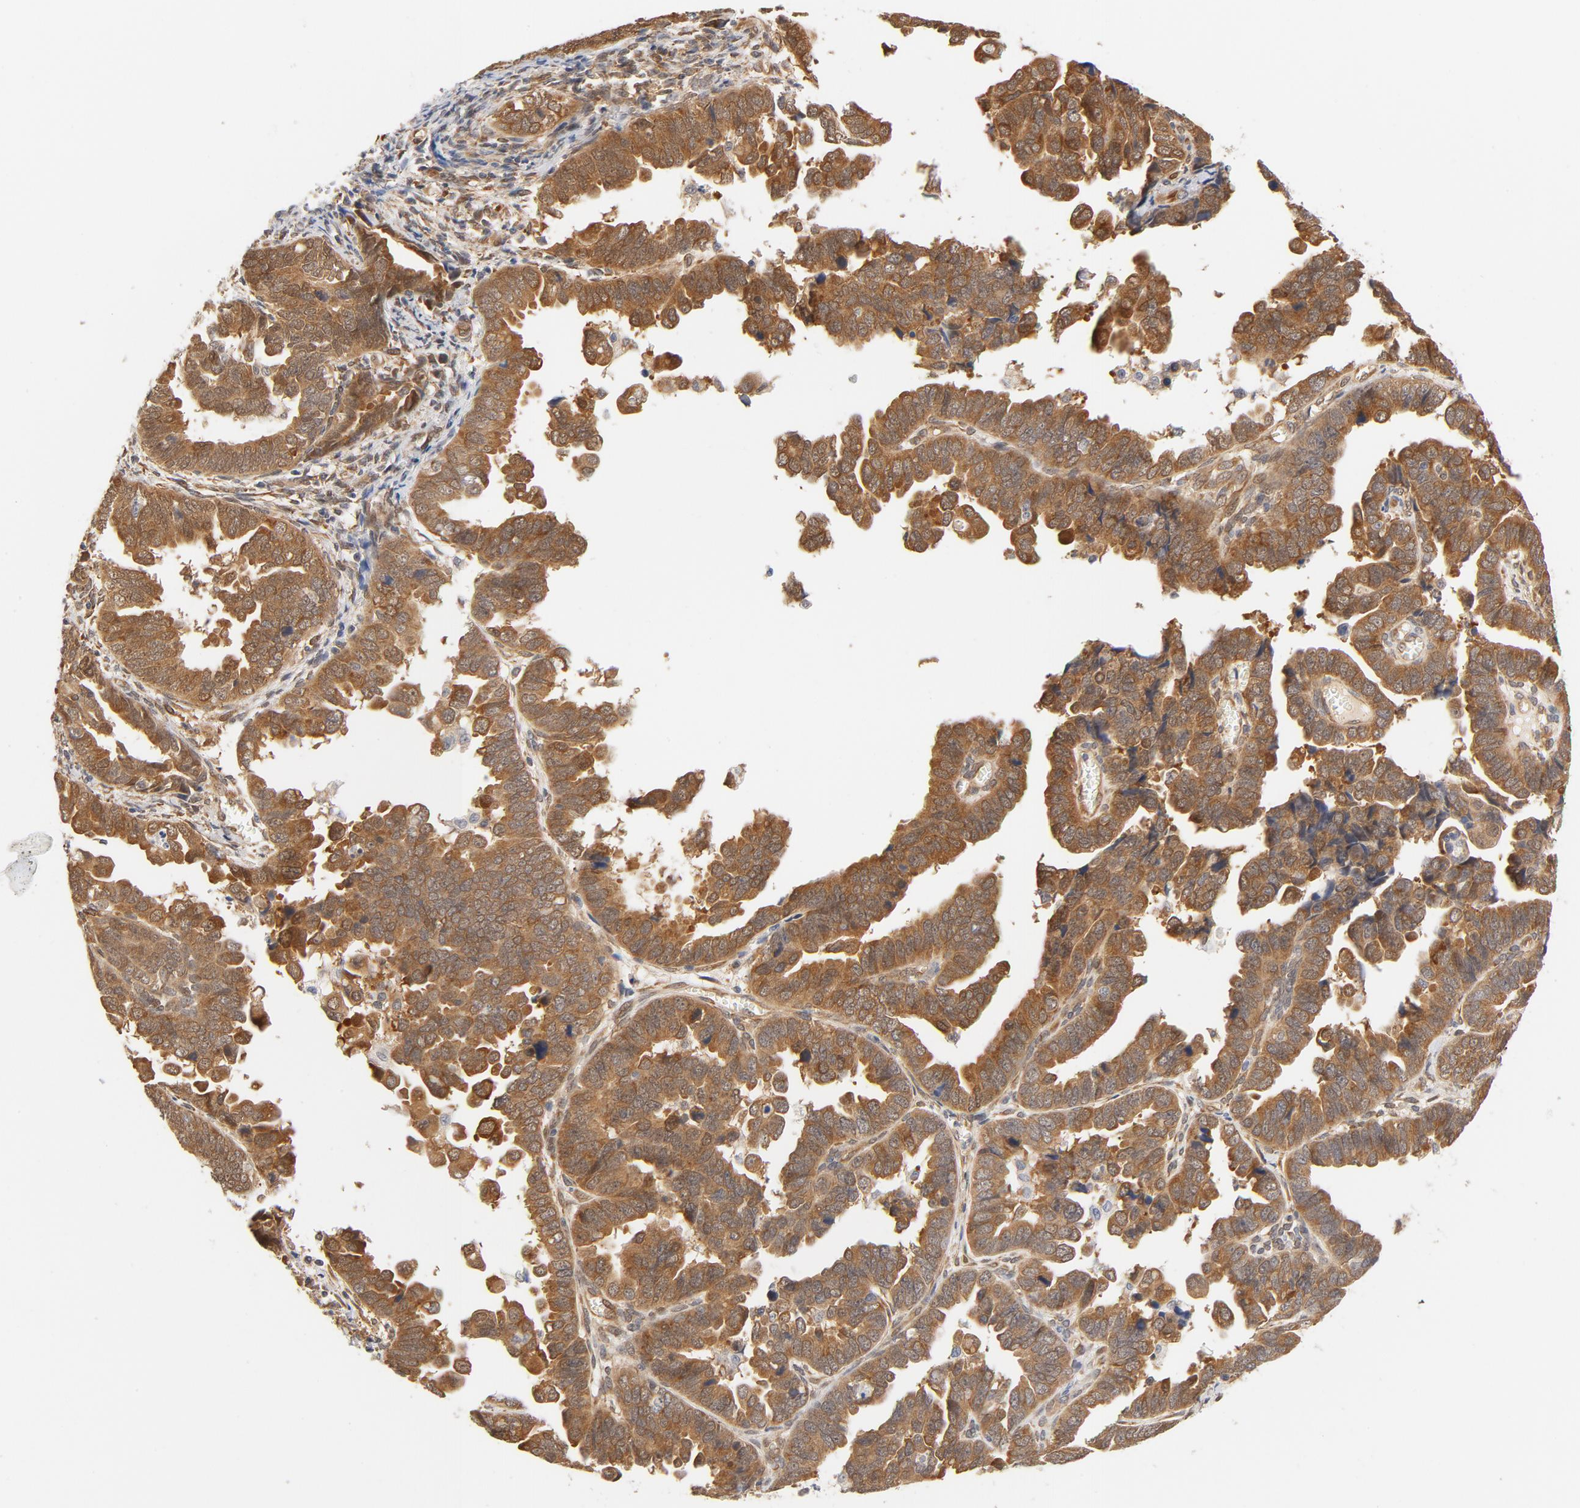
{"staining": {"intensity": "moderate", "quantity": ">75%", "location": "cytoplasmic/membranous"}, "tissue": "endometrial cancer", "cell_type": "Tumor cells", "image_type": "cancer", "snomed": [{"axis": "morphology", "description": "Adenocarcinoma, NOS"}, {"axis": "topography", "description": "Endometrium"}], "caption": "Protein analysis of endometrial adenocarcinoma tissue demonstrates moderate cytoplasmic/membranous expression in approximately >75% of tumor cells. The staining was performed using DAB to visualize the protein expression in brown, while the nuclei were stained in blue with hematoxylin (Magnification: 20x).", "gene": "EIF4E", "patient": {"sex": "female", "age": 75}}